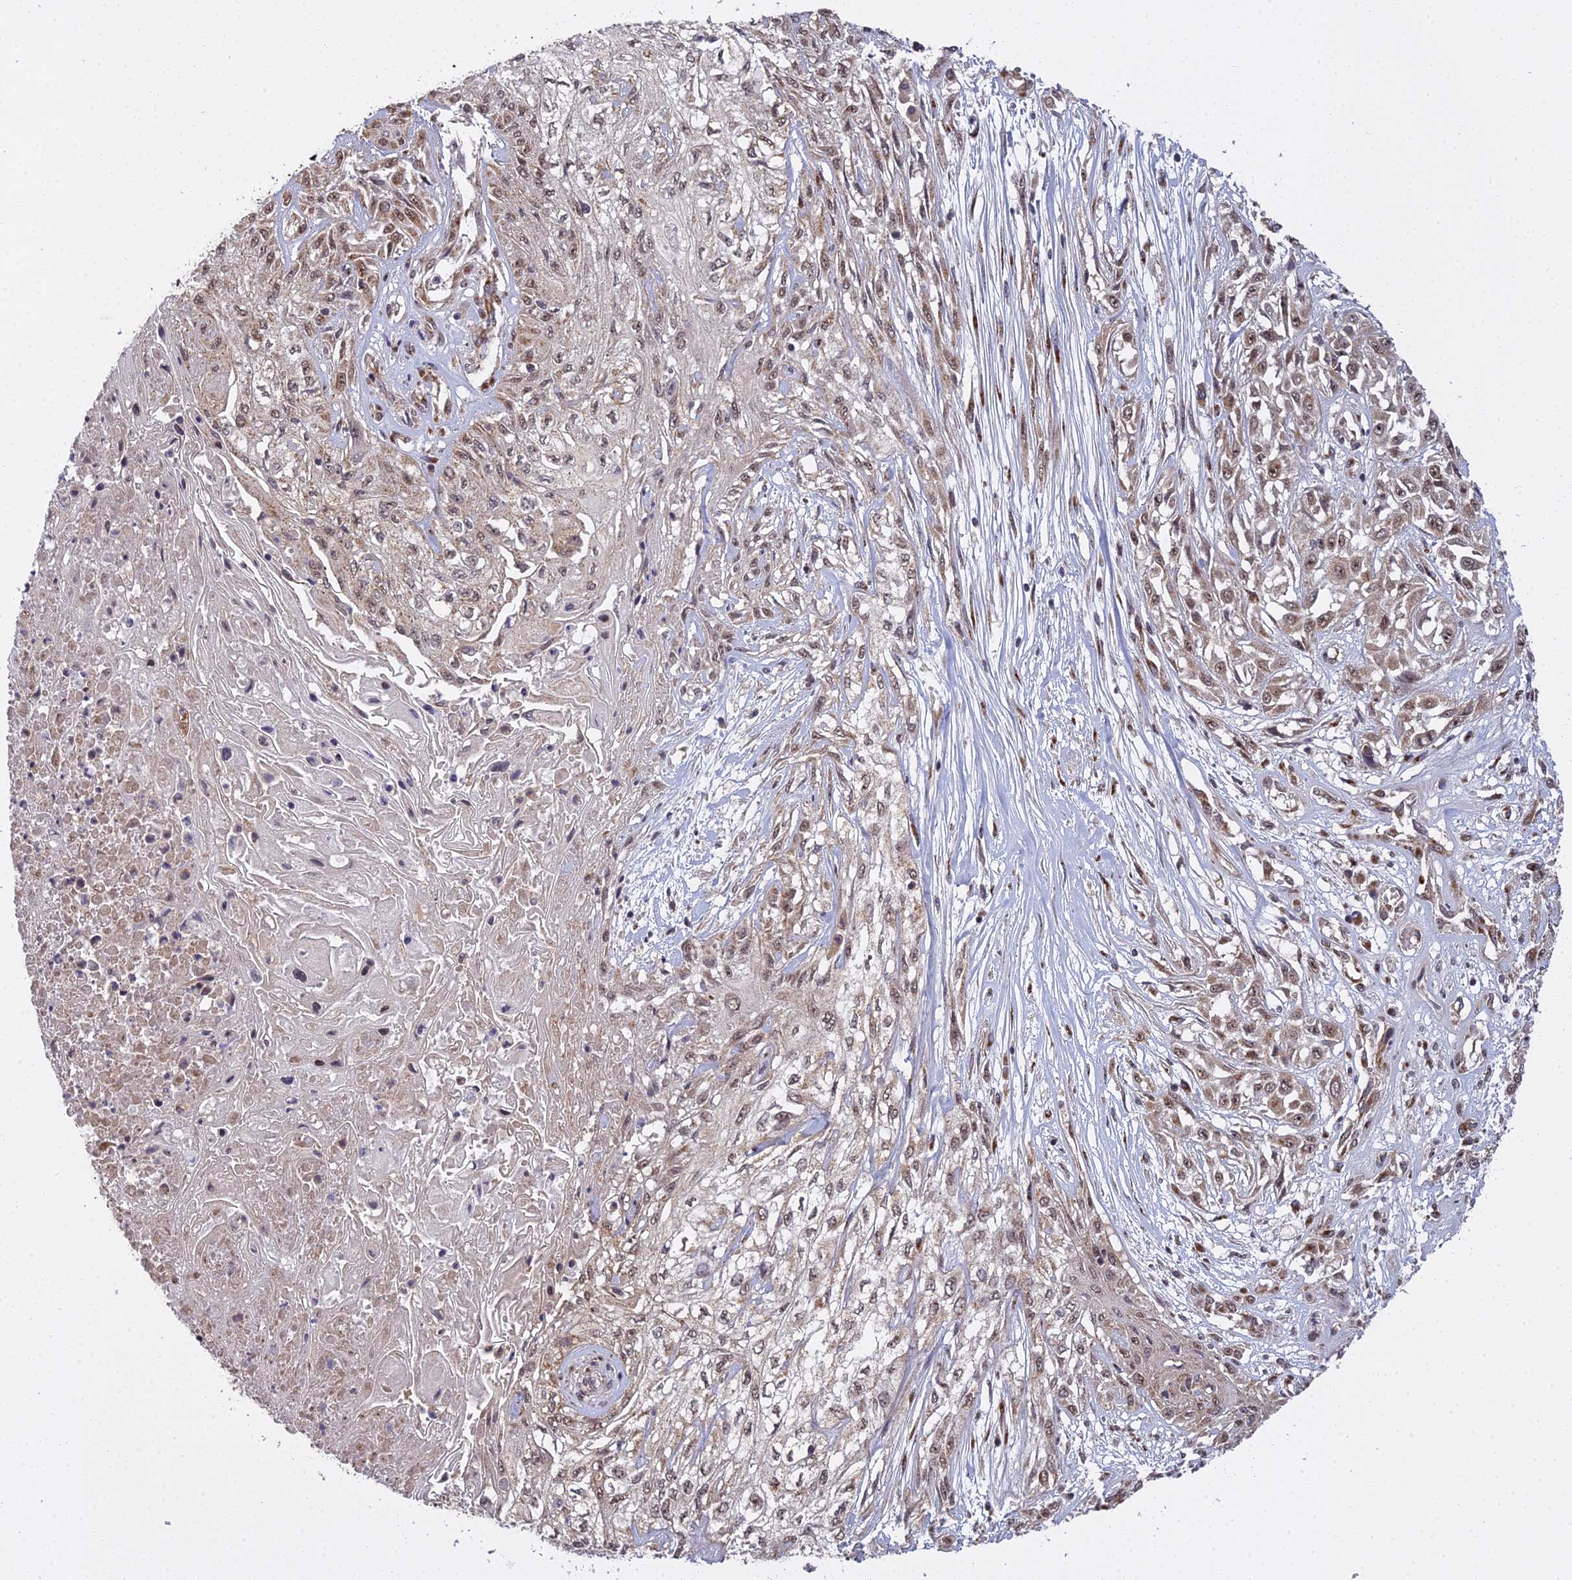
{"staining": {"intensity": "weak", "quantity": ">75%", "location": "nuclear"}, "tissue": "skin cancer", "cell_type": "Tumor cells", "image_type": "cancer", "snomed": [{"axis": "morphology", "description": "Squamous cell carcinoma, NOS"}, {"axis": "morphology", "description": "Squamous cell carcinoma, metastatic, NOS"}, {"axis": "topography", "description": "Skin"}, {"axis": "topography", "description": "Lymph node"}], "caption": "Tumor cells display low levels of weak nuclear expression in approximately >75% of cells in squamous cell carcinoma (skin).", "gene": "MEOX1", "patient": {"sex": "male", "age": 75}}